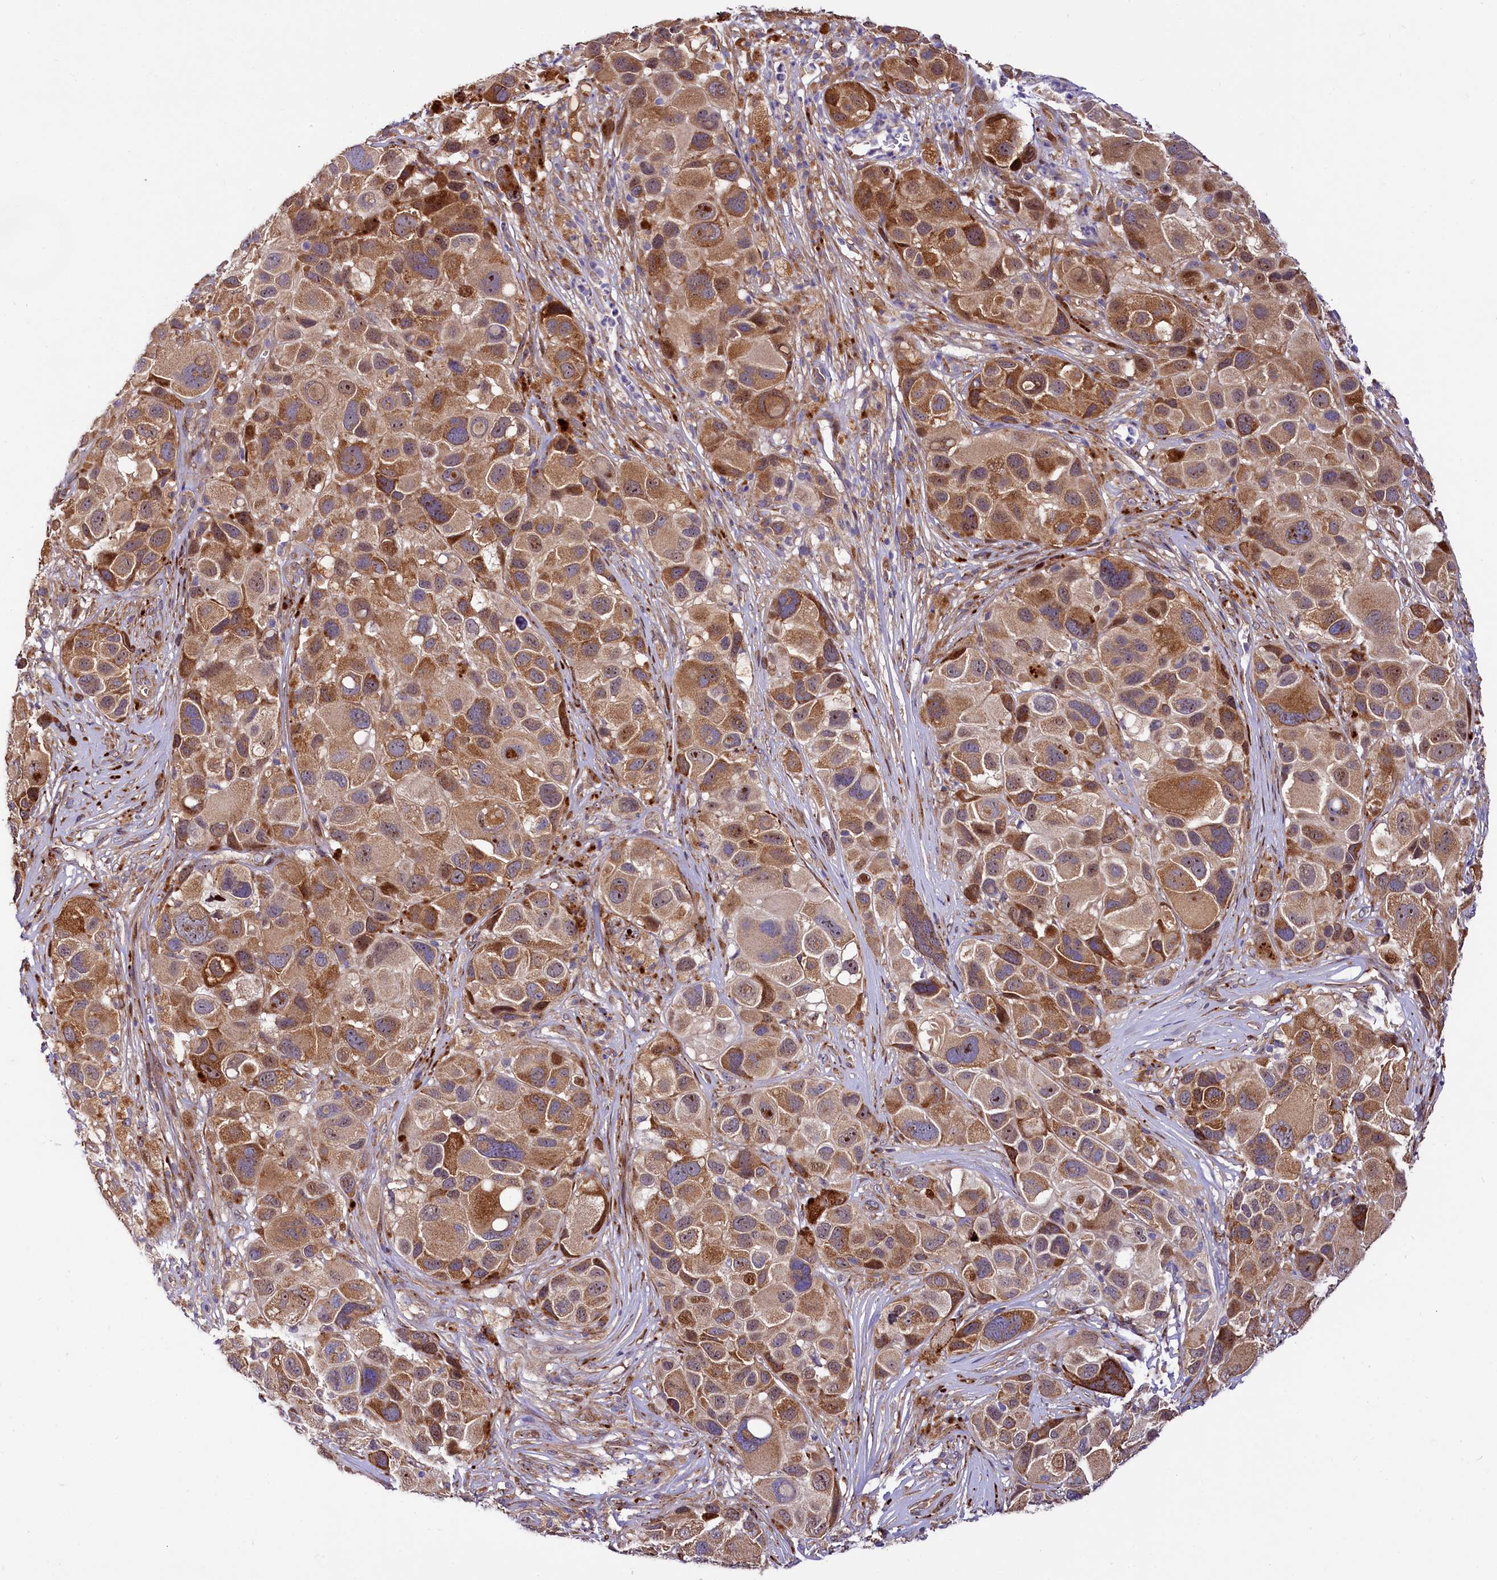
{"staining": {"intensity": "moderate", "quantity": ">75%", "location": "cytoplasmic/membranous,nuclear"}, "tissue": "melanoma", "cell_type": "Tumor cells", "image_type": "cancer", "snomed": [{"axis": "morphology", "description": "Malignant melanoma, NOS"}, {"axis": "topography", "description": "Skin of trunk"}], "caption": "Immunohistochemistry (DAB (3,3'-diaminobenzidine)) staining of malignant melanoma shows moderate cytoplasmic/membranous and nuclear protein staining in approximately >75% of tumor cells.", "gene": "PDZRN3", "patient": {"sex": "male", "age": 71}}